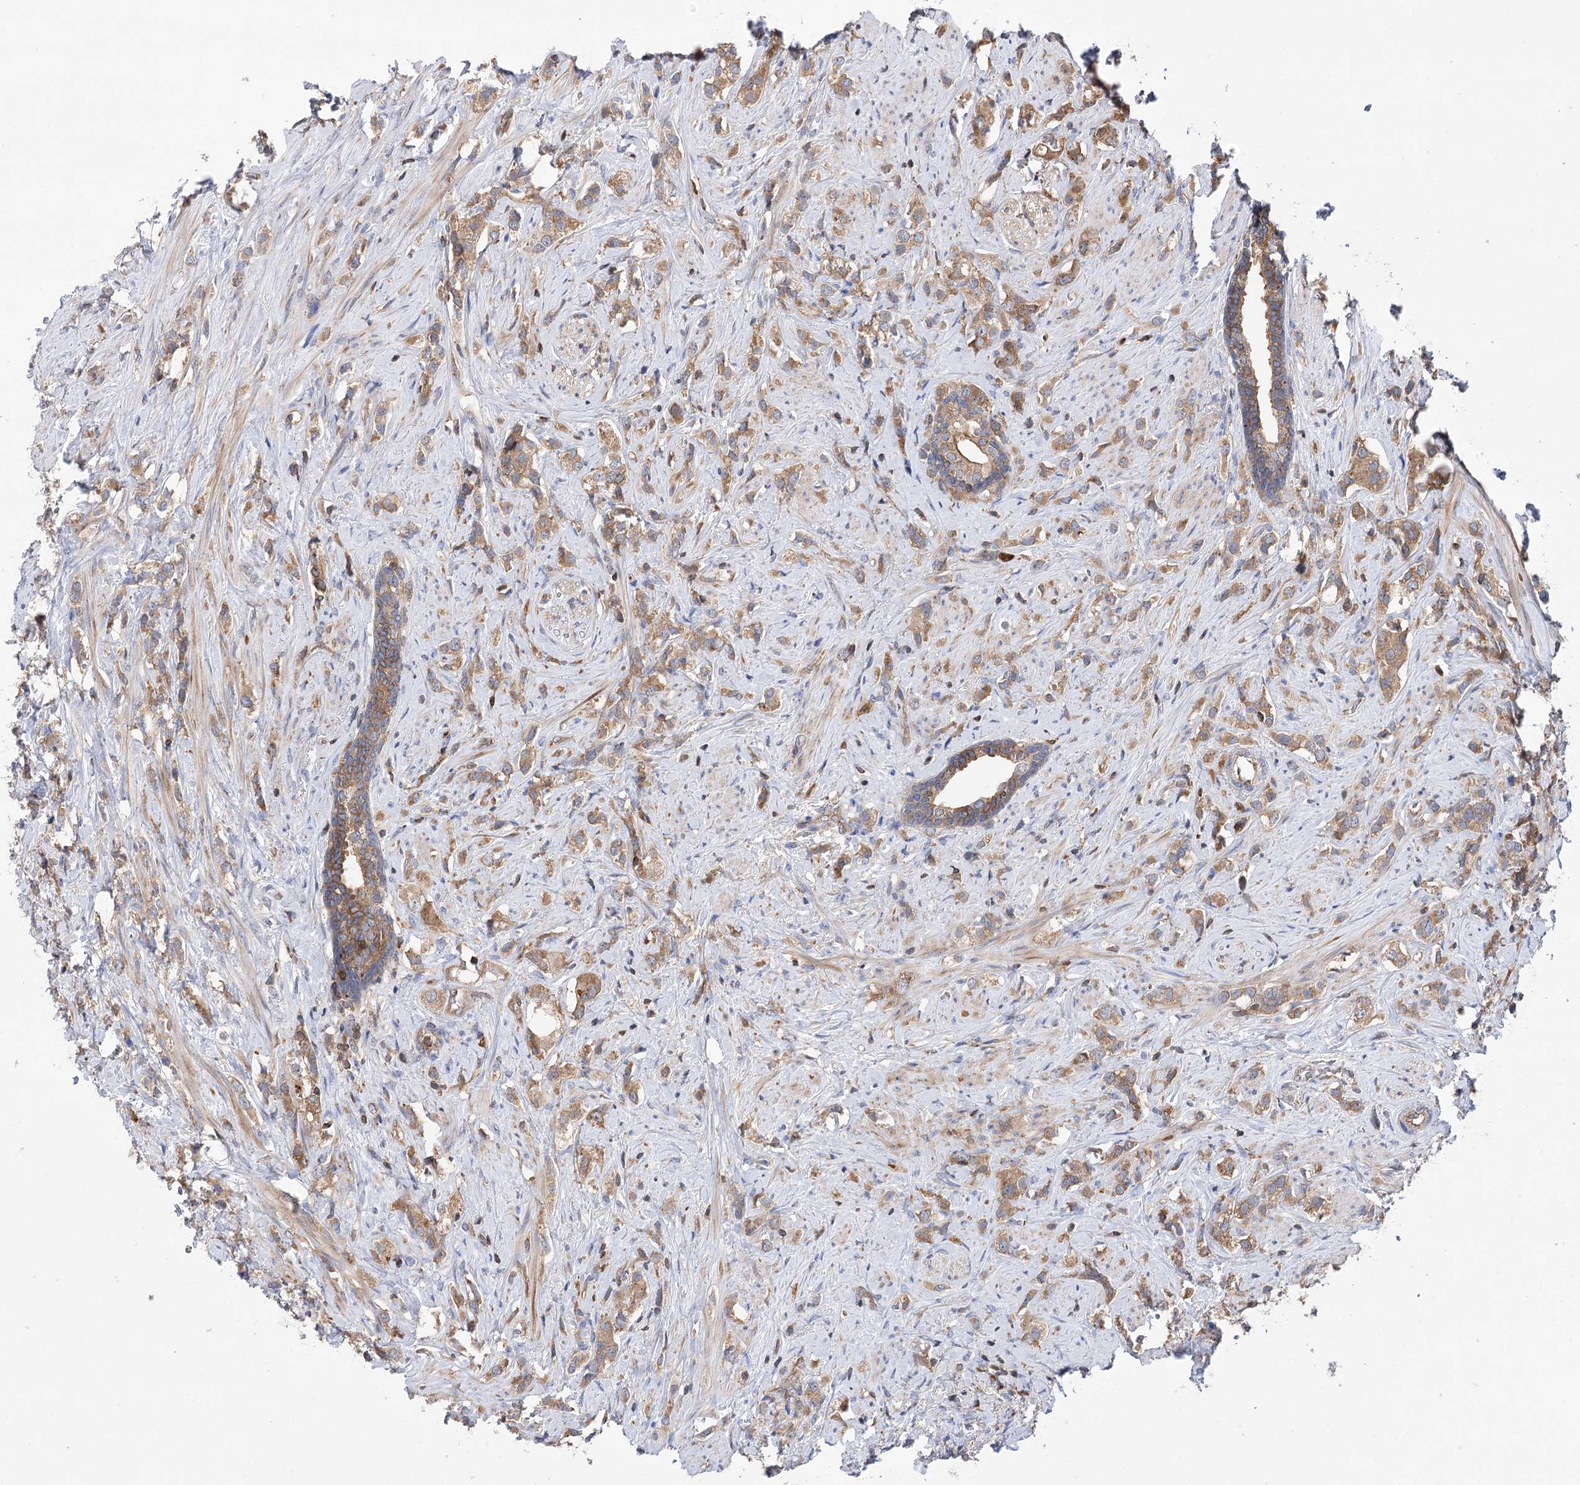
{"staining": {"intensity": "moderate", "quantity": "25%-75%", "location": "cytoplasmic/membranous"}, "tissue": "prostate cancer", "cell_type": "Tumor cells", "image_type": "cancer", "snomed": [{"axis": "morphology", "description": "Adenocarcinoma, High grade"}, {"axis": "topography", "description": "Prostate"}], "caption": "Prostate adenocarcinoma (high-grade) stained with a brown dye displays moderate cytoplasmic/membranous positive expression in about 25%-75% of tumor cells.", "gene": "VPS37B", "patient": {"sex": "male", "age": 63}}